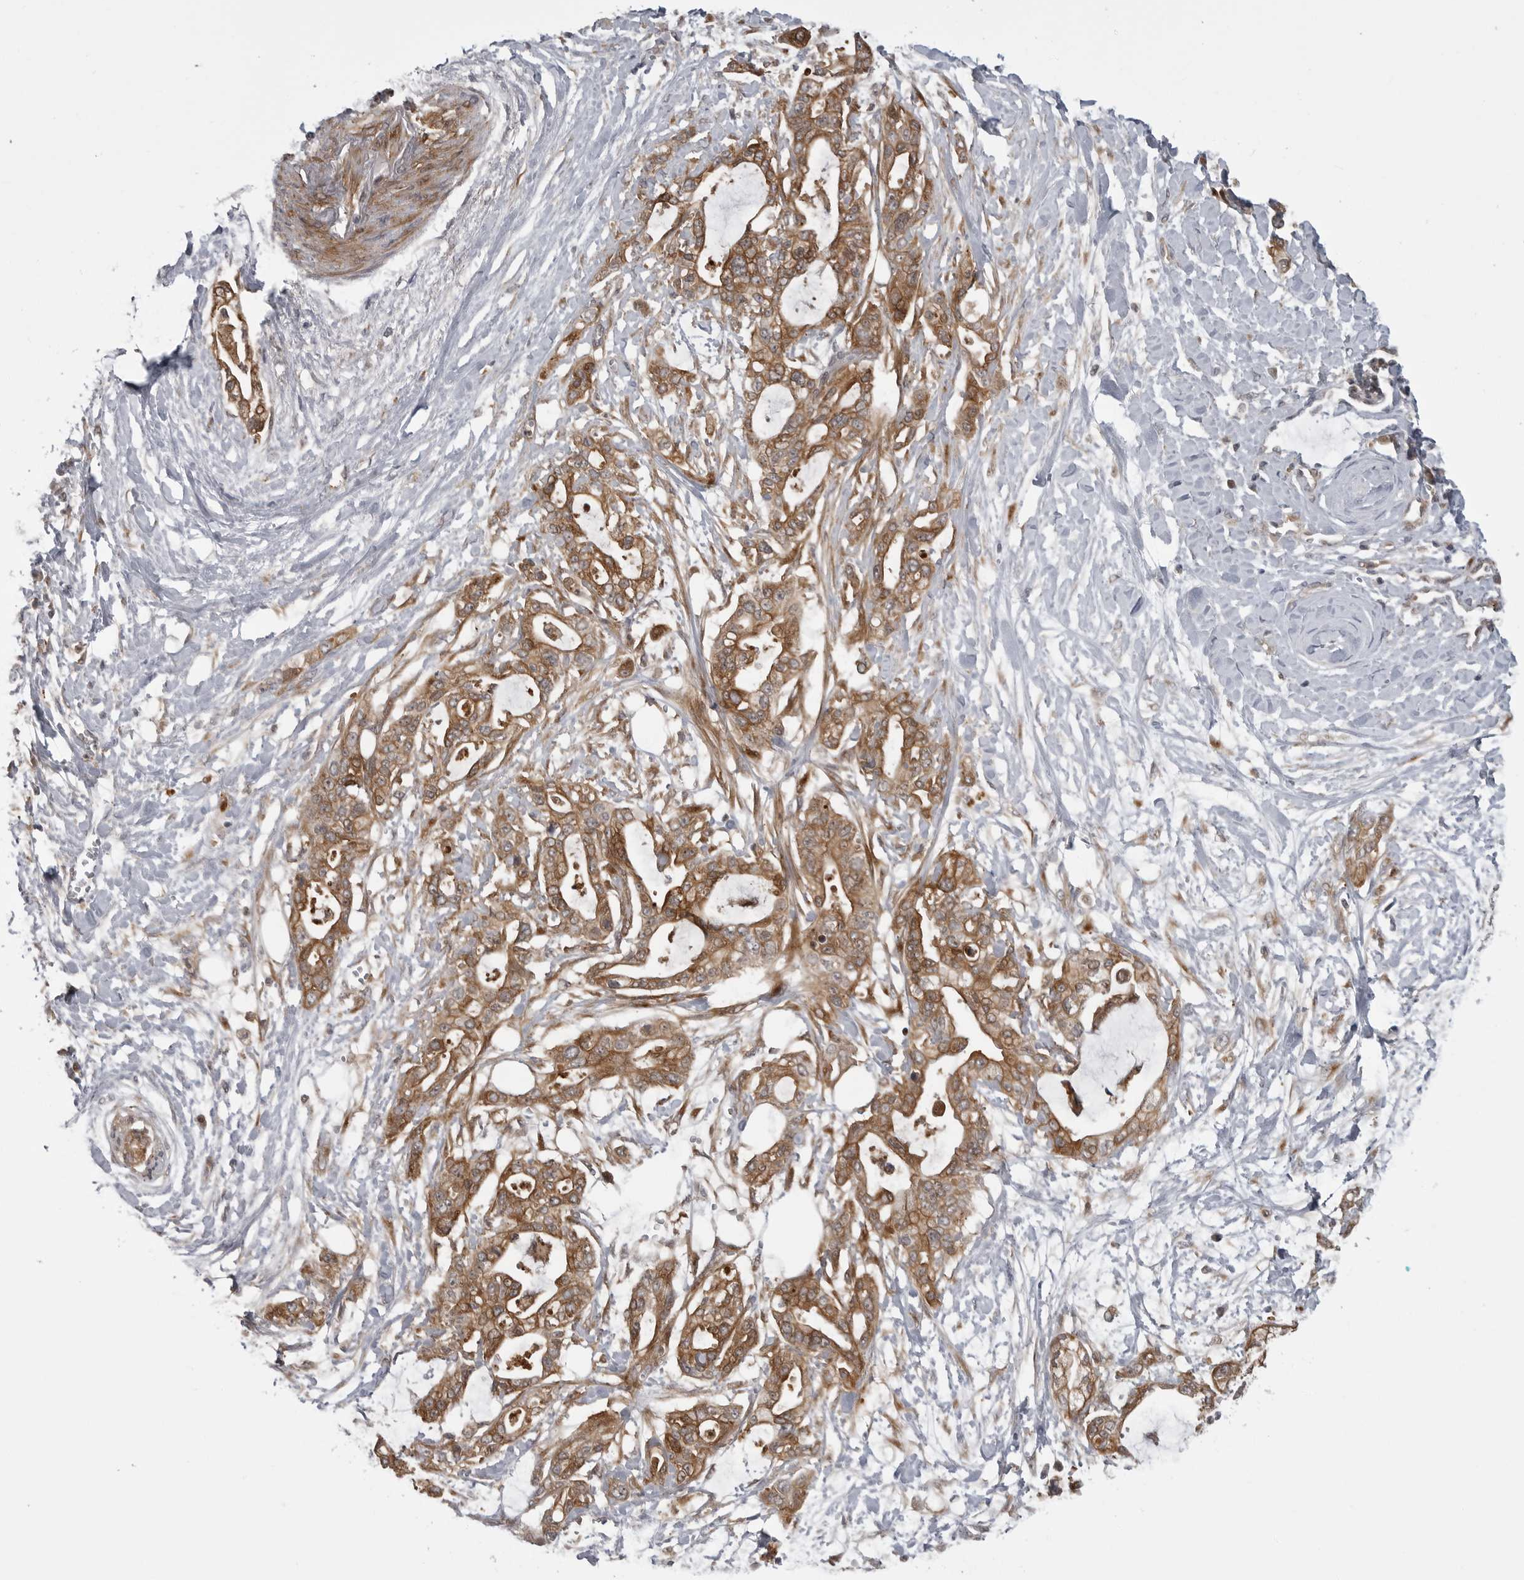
{"staining": {"intensity": "strong", "quantity": ">75%", "location": "cytoplasmic/membranous"}, "tissue": "pancreatic cancer", "cell_type": "Tumor cells", "image_type": "cancer", "snomed": [{"axis": "morphology", "description": "Adenocarcinoma, NOS"}, {"axis": "topography", "description": "Pancreas"}], "caption": "This is an image of IHC staining of pancreatic adenocarcinoma, which shows strong positivity in the cytoplasmic/membranous of tumor cells.", "gene": "LRRC45", "patient": {"sex": "male", "age": 68}}